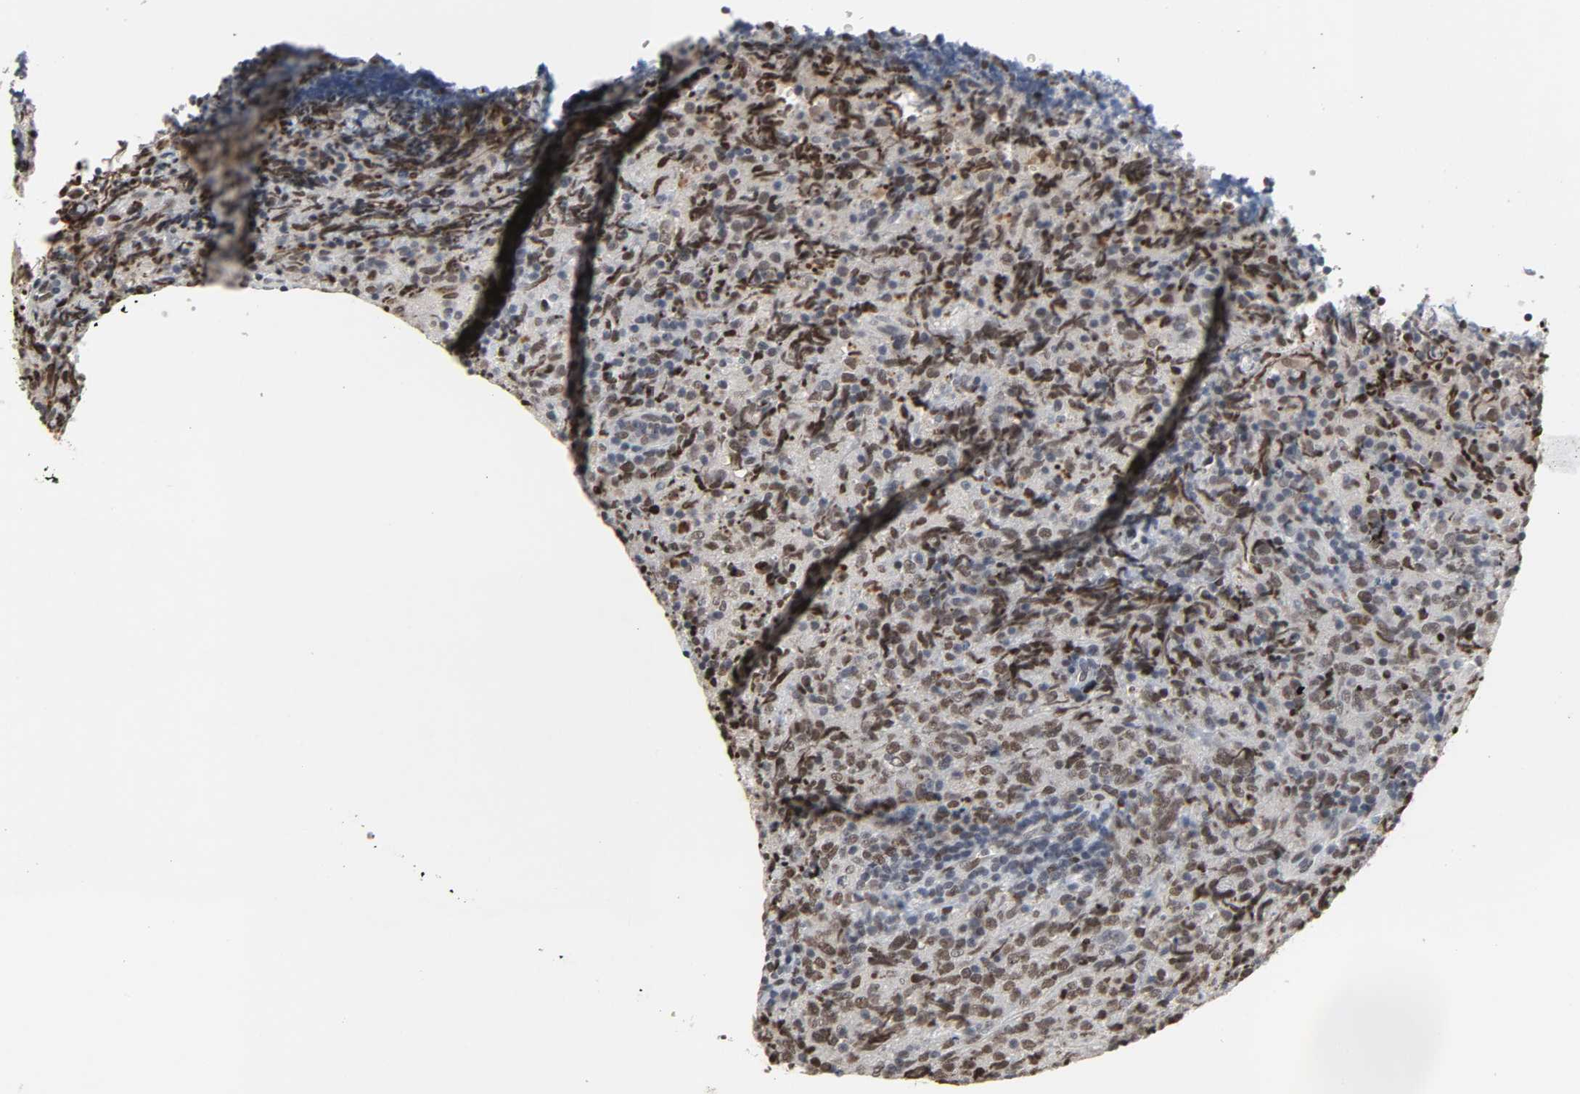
{"staining": {"intensity": "moderate", "quantity": ">75%", "location": "nuclear"}, "tissue": "lymphoma", "cell_type": "Tumor cells", "image_type": "cancer", "snomed": [{"axis": "morphology", "description": "Malignant lymphoma, non-Hodgkin's type, High grade"}, {"axis": "topography", "description": "Tonsil"}], "caption": "This image demonstrates high-grade malignant lymphoma, non-Hodgkin's type stained with IHC to label a protein in brown. The nuclear of tumor cells show moderate positivity for the protein. Nuclei are counter-stained blue.", "gene": "DAZAP1", "patient": {"sex": "female", "age": 36}}